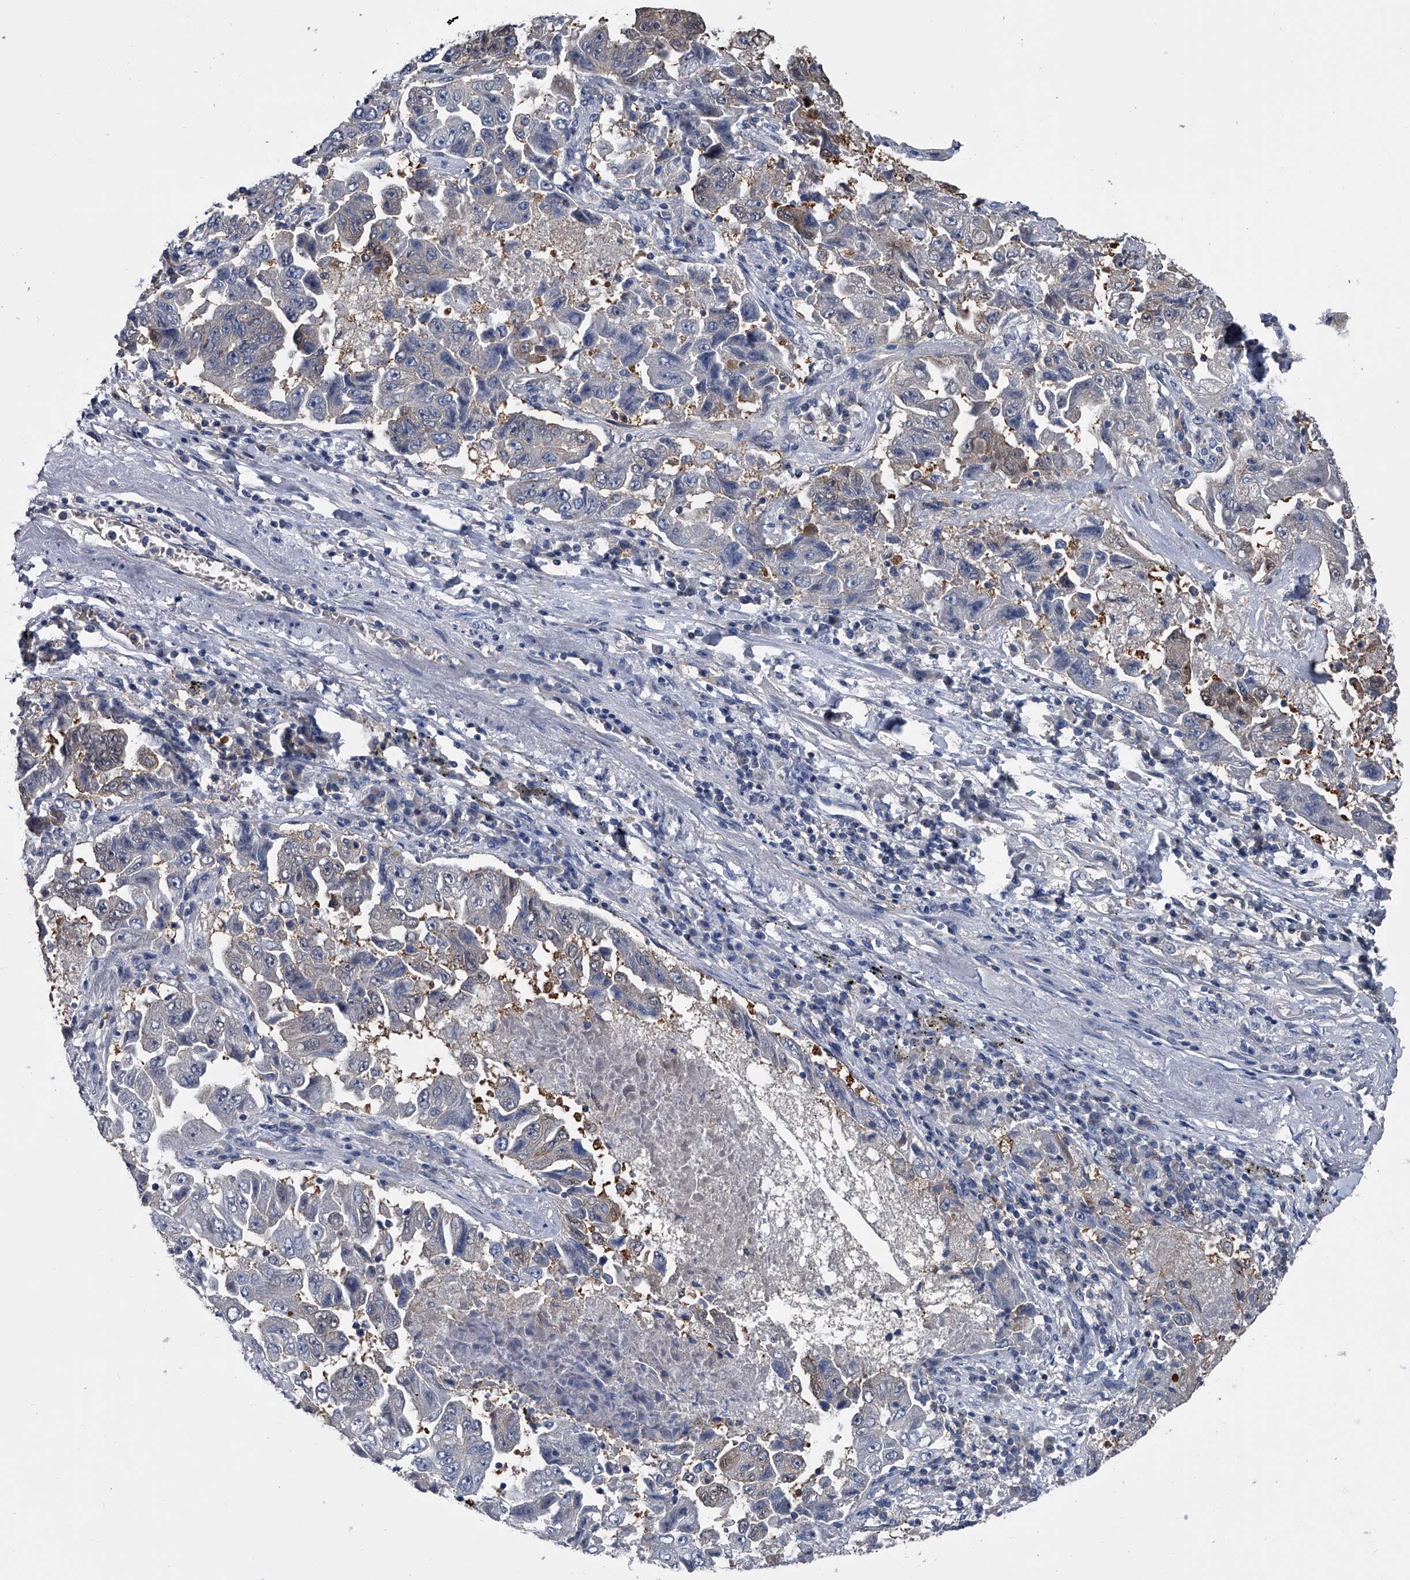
{"staining": {"intensity": "negative", "quantity": "none", "location": "none"}, "tissue": "lung cancer", "cell_type": "Tumor cells", "image_type": "cancer", "snomed": [{"axis": "morphology", "description": "Adenocarcinoma, NOS"}, {"axis": "topography", "description": "Lung"}], "caption": "High power microscopy micrograph of an IHC photomicrograph of lung cancer, revealing no significant staining in tumor cells.", "gene": "KIF13A", "patient": {"sex": "female", "age": 51}}